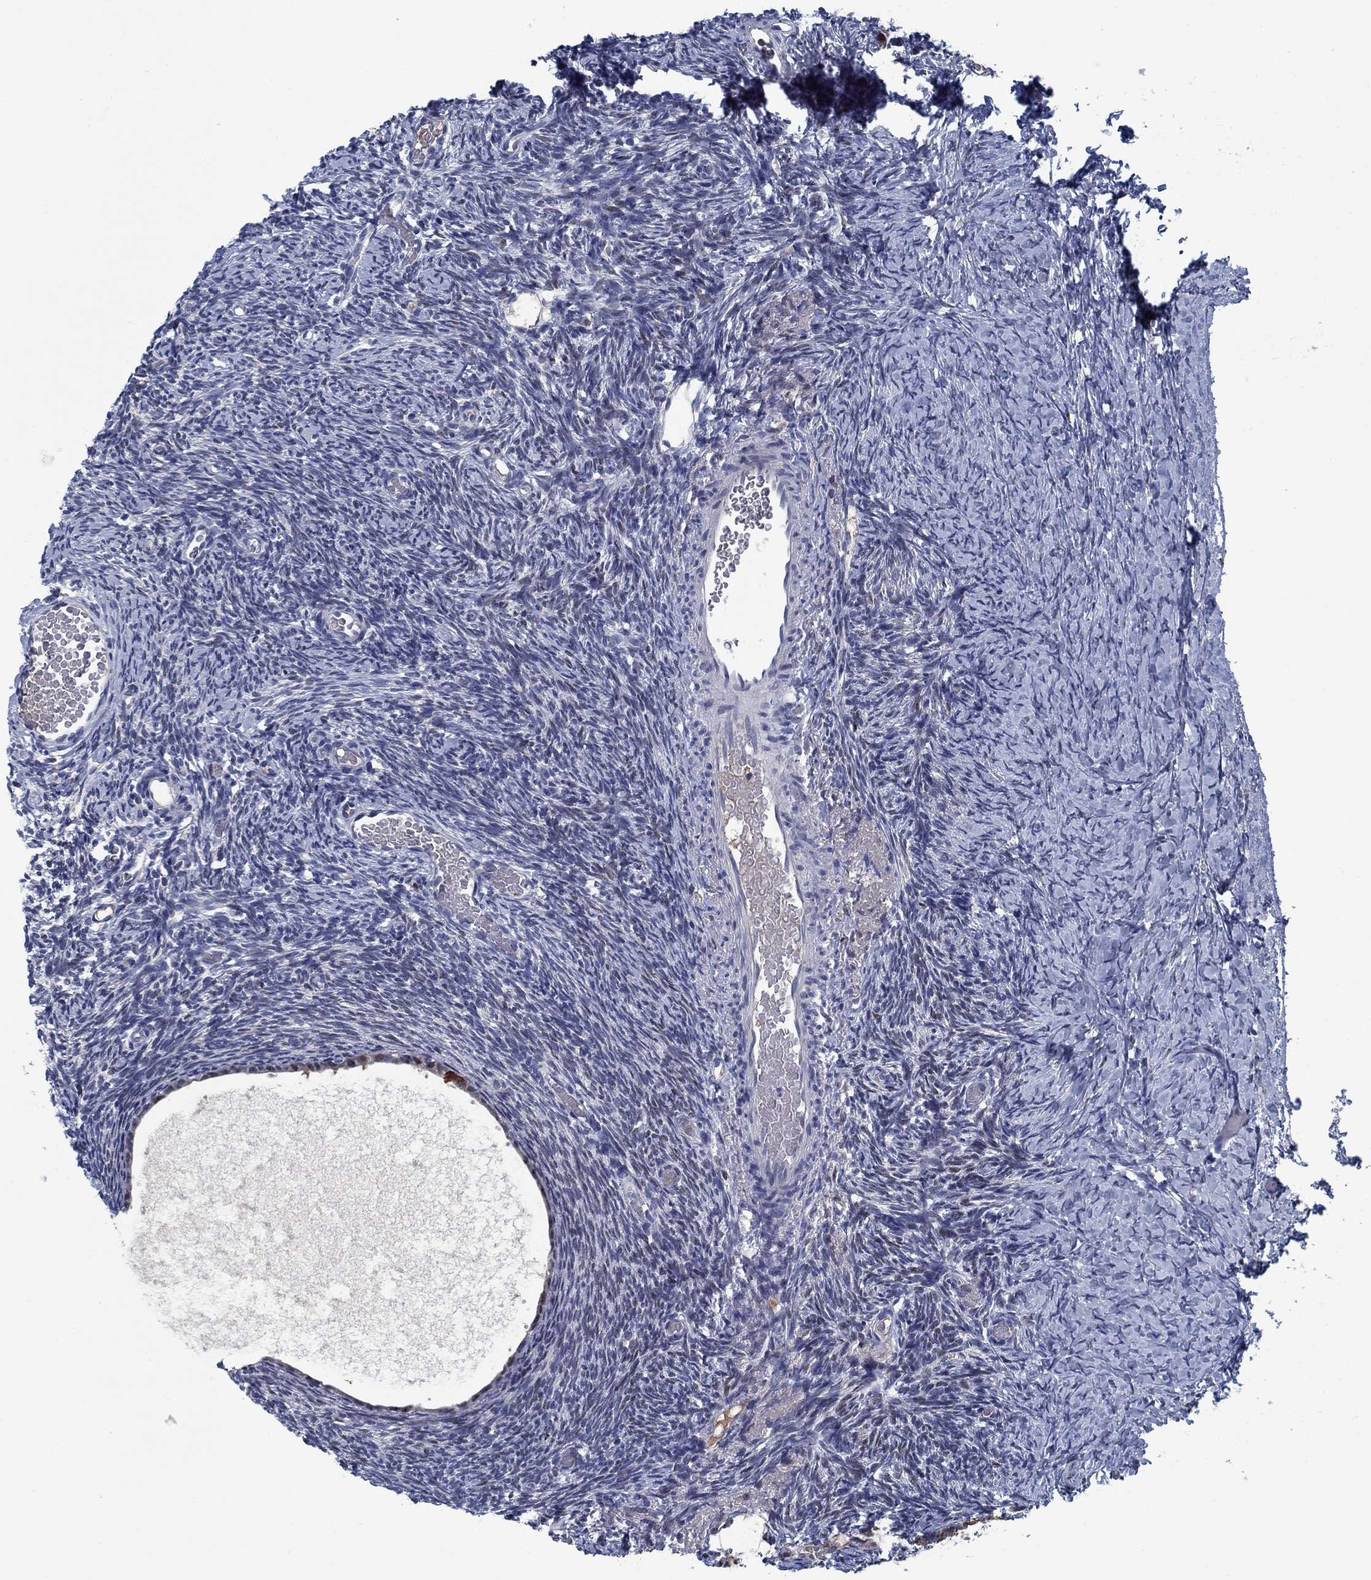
{"staining": {"intensity": "negative", "quantity": "none", "location": "none"}, "tissue": "ovary", "cell_type": "Follicle cells", "image_type": "normal", "snomed": [{"axis": "morphology", "description": "Normal tissue, NOS"}, {"axis": "topography", "description": "Ovary"}], "caption": "The immunohistochemistry (IHC) photomicrograph has no significant staining in follicle cells of ovary.", "gene": "PNMA8A", "patient": {"sex": "female", "age": 39}}